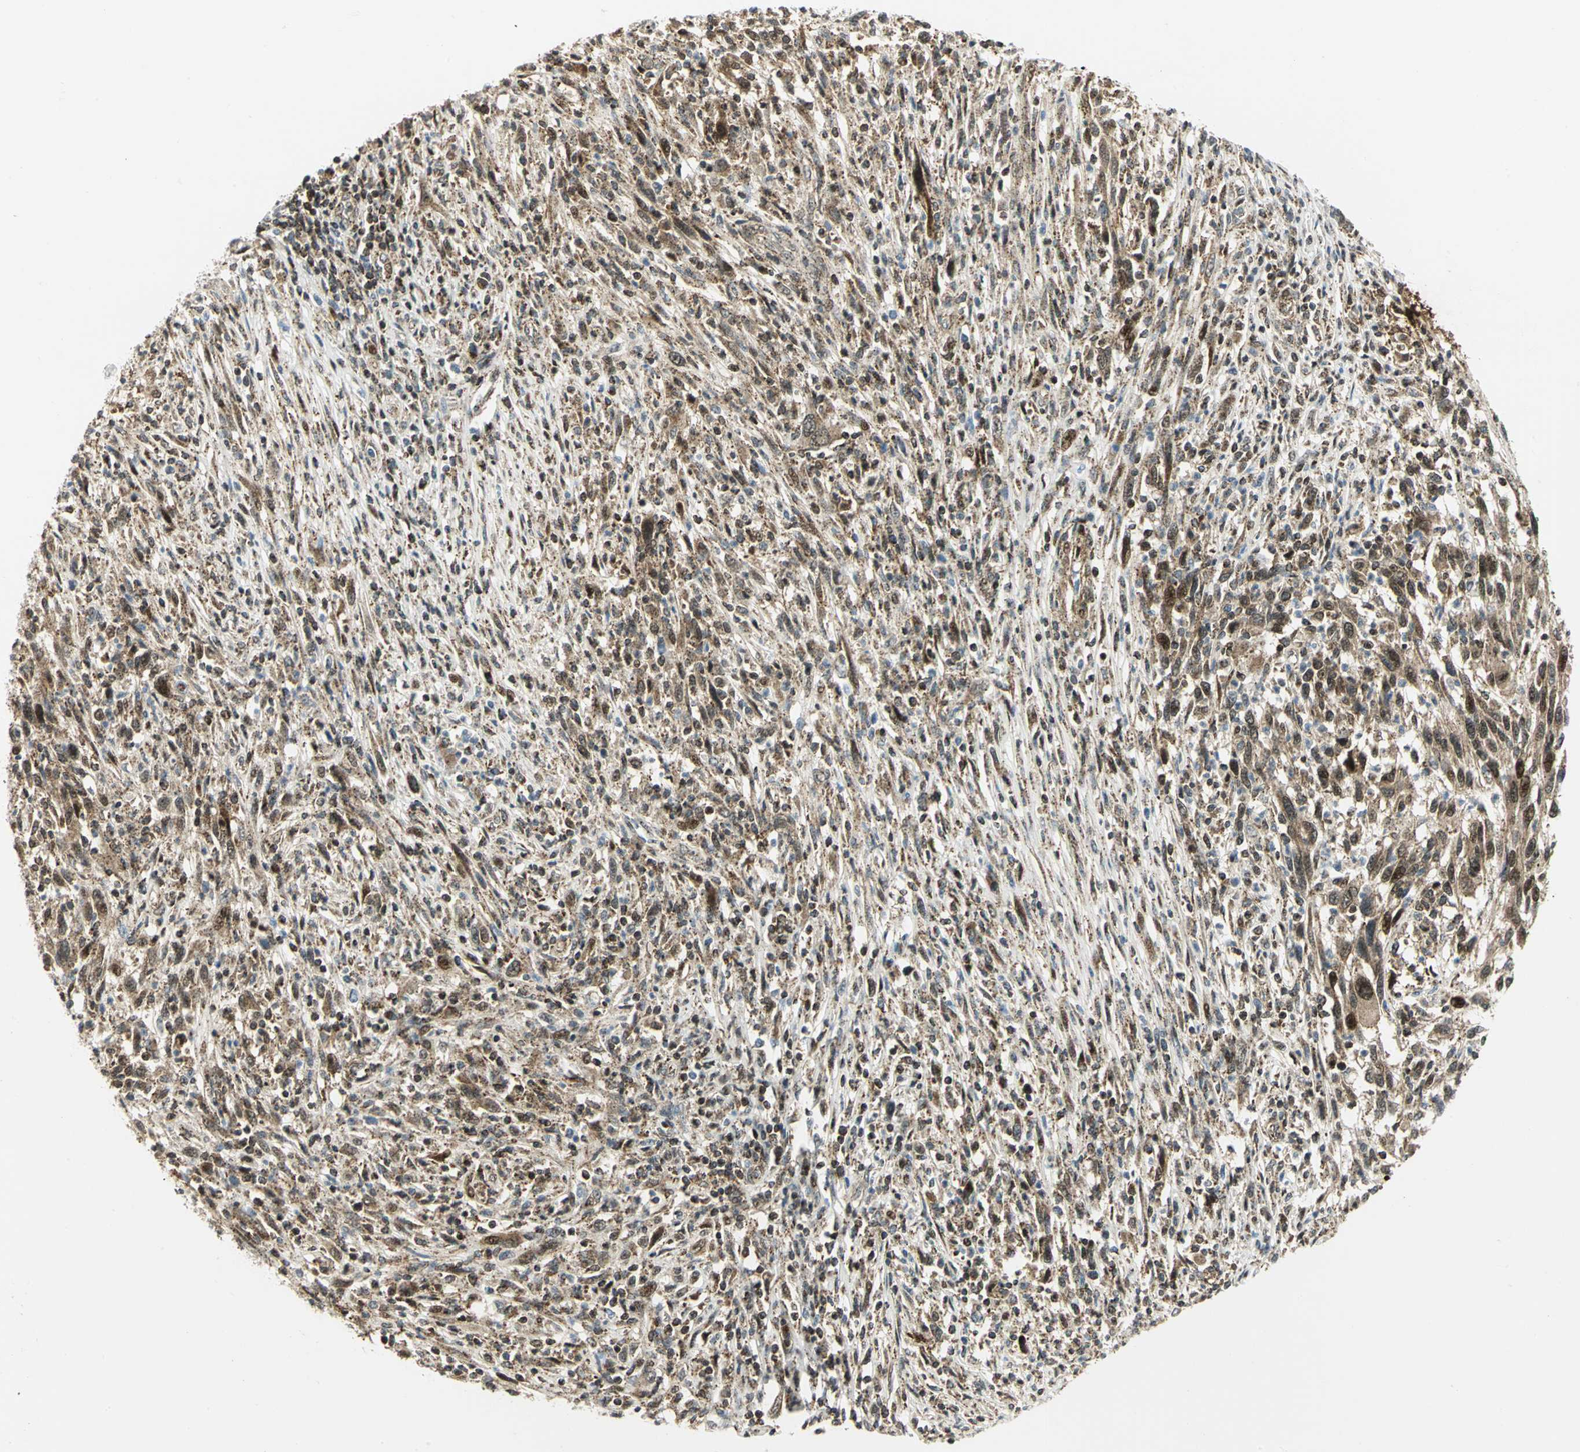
{"staining": {"intensity": "moderate", "quantity": ">75%", "location": "cytoplasmic/membranous,nuclear"}, "tissue": "melanoma", "cell_type": "Tumor cells", "image_type": "cancer", "snomed": [{"axis": "morphology", "description": "Malignant melanoma, Metastatic site"}, {"axis": "topography", "description": "Lymph node"}], "caption": "Immunohistochemical staining of human melanoma exhibits medium levels of moderate cytoplasmic/membranous and nuclear positivity in about >75% of tumor cells.", "gene": "ATP6V1A", "patient": {"sex": "male", "age": 61}}